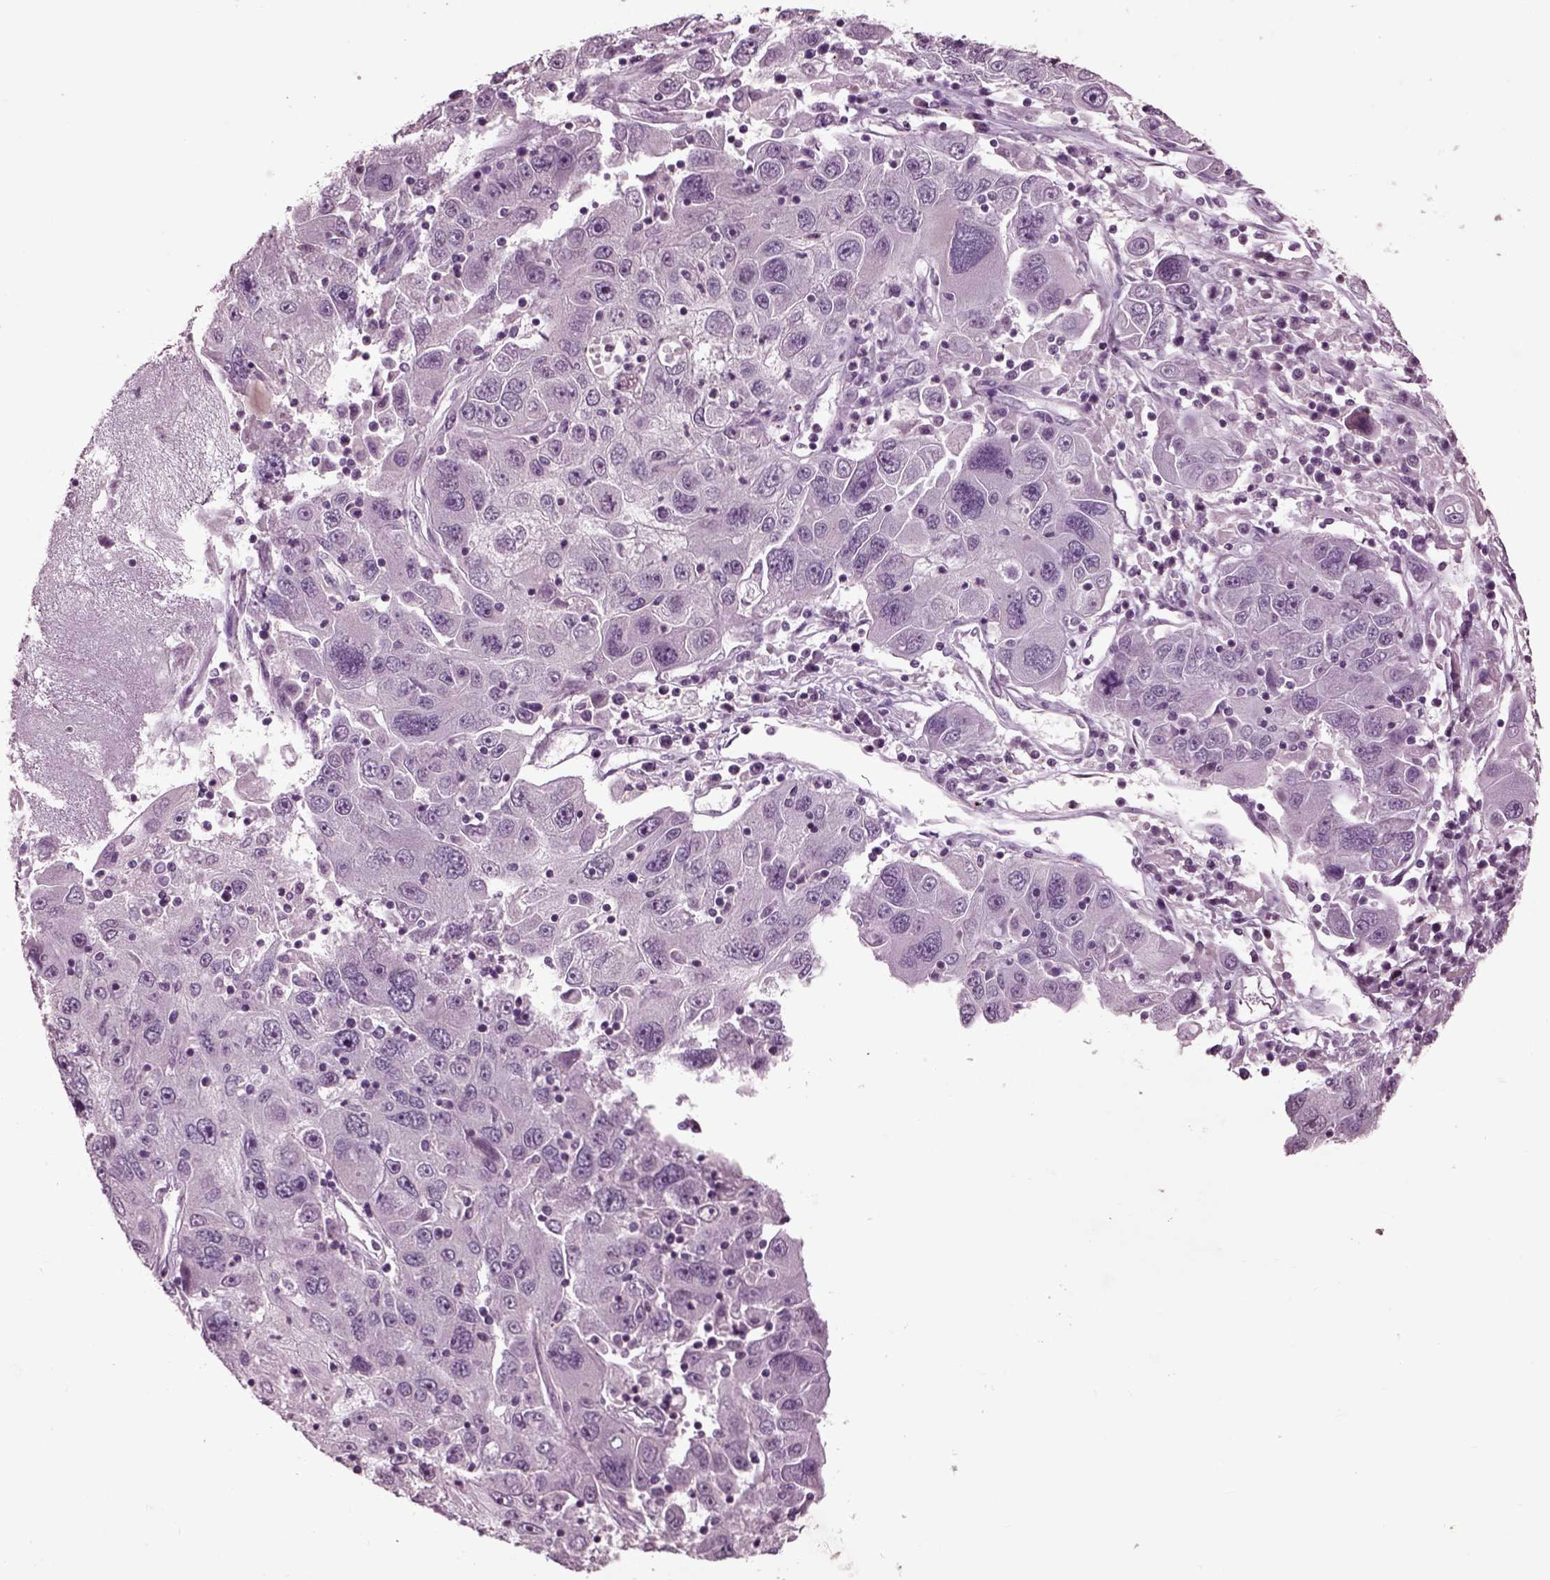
{"staining": {"intensity": "negative", "quantity": "none", "location": "none"}, "tissue": "stomach cancer", "cell_type": "Tumor cells", "image_type": "cancer", "snomed": [{"axis": "morphology", "description": "Adenocarcinoma, NOS"}, {"axis": "topography", "description": "Stomach"}], "caption": "Tumor cells are negative for protein expression in human adenocarcinoma (stomach). (DAB immunohistochemistry (IHC) with hematoxylin counter stain).", "gene": "CHGB", "patient": {"sex": "male", "age": 56}}